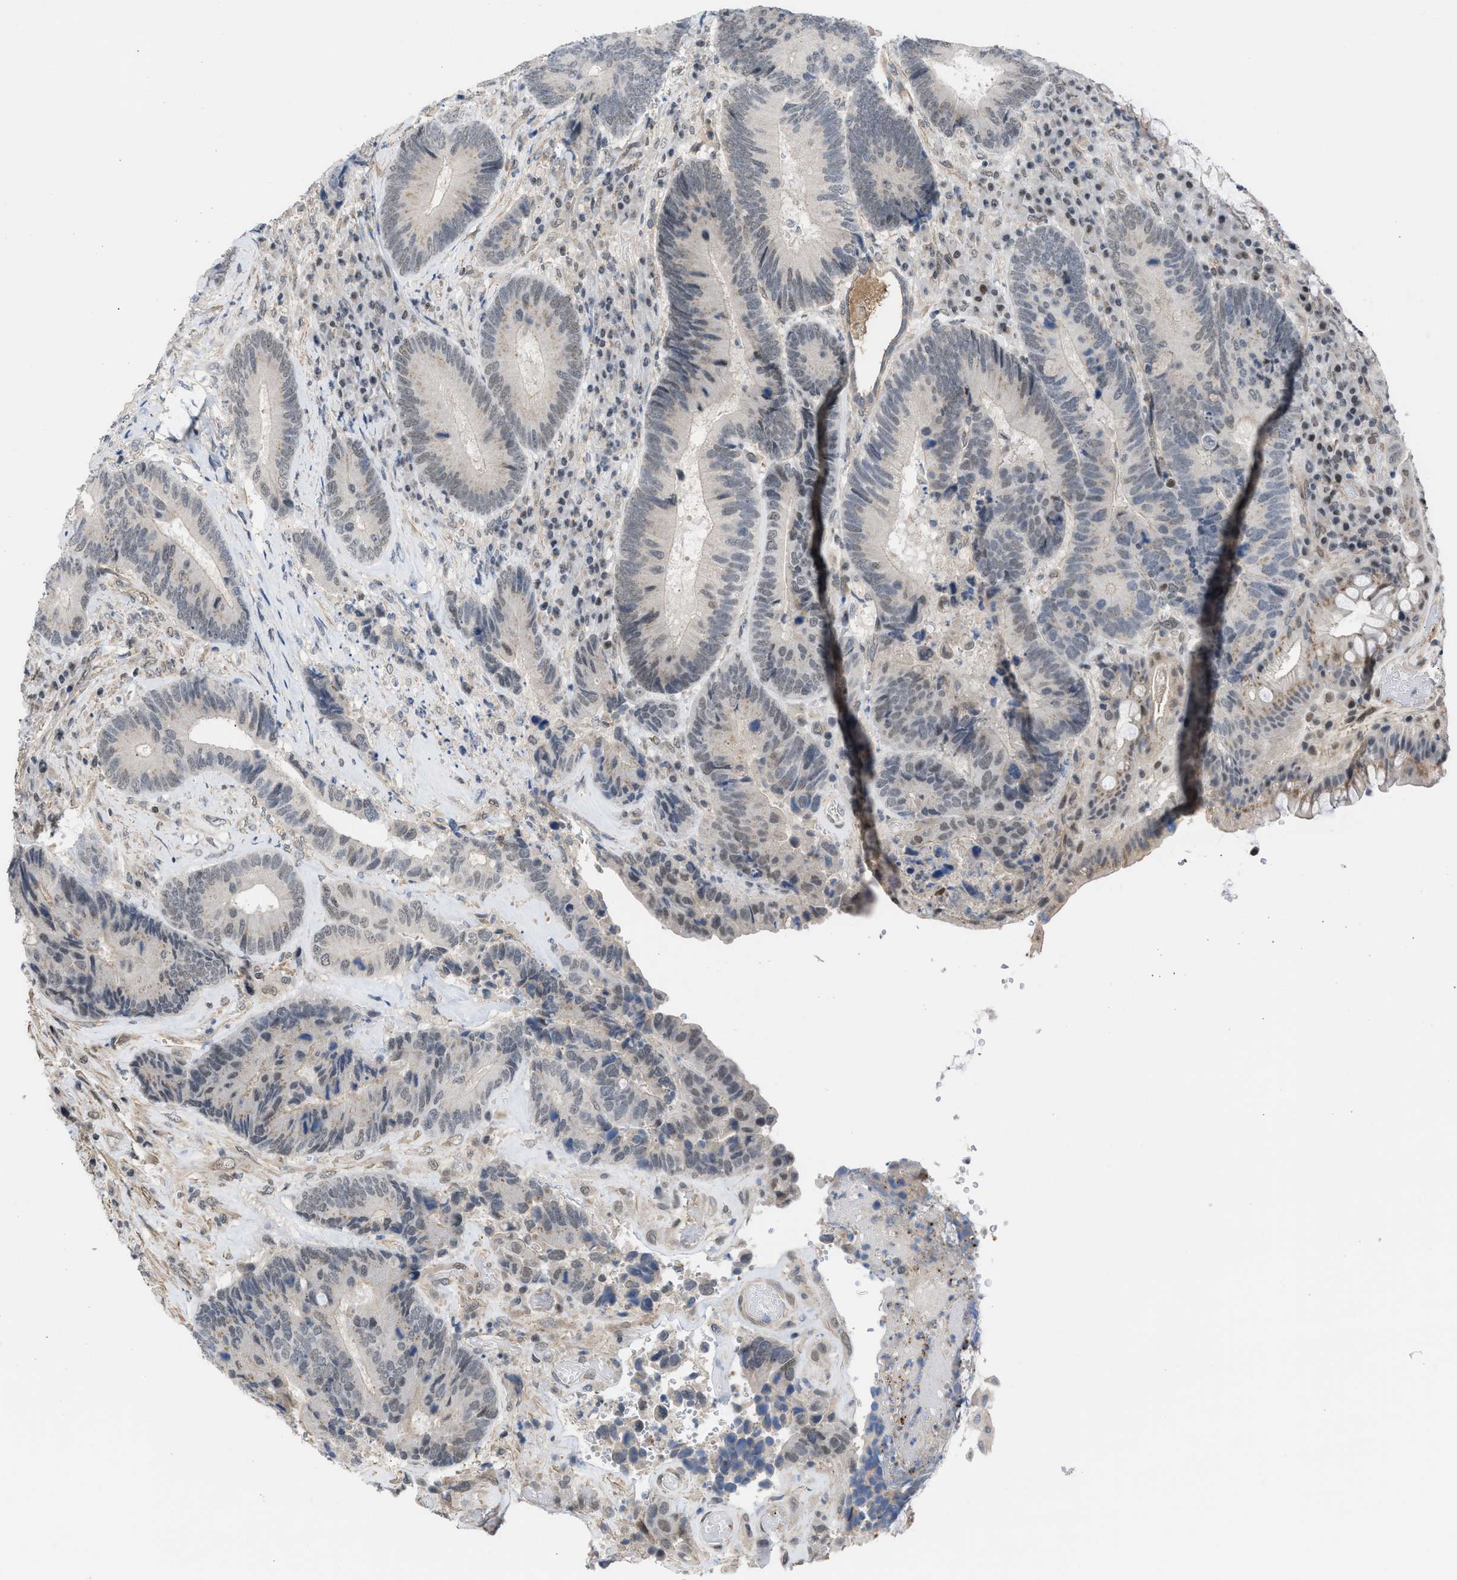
{"staining": {"intensity": "weak", "quantity": "25%-75%", "location": "nuclear"}, "tissue": "colorectal cancer", "cell_type": "Tumor cells", "image_type": "cancer", "snomed": [{"axis": "morphology", "description": "Adenocarcinoma, NOS"}, {"axis": "topography", "description": "Rectum"}], "caption": "Immunohistochemical staining of colorectal cancer (adenocarcinoma) demonstrates low levels of weak nuclear protein positivity in about 25%-75% of tumor cells.", "gene": "TERF2IP", "patient": {"sex": "female", "age": 89}}